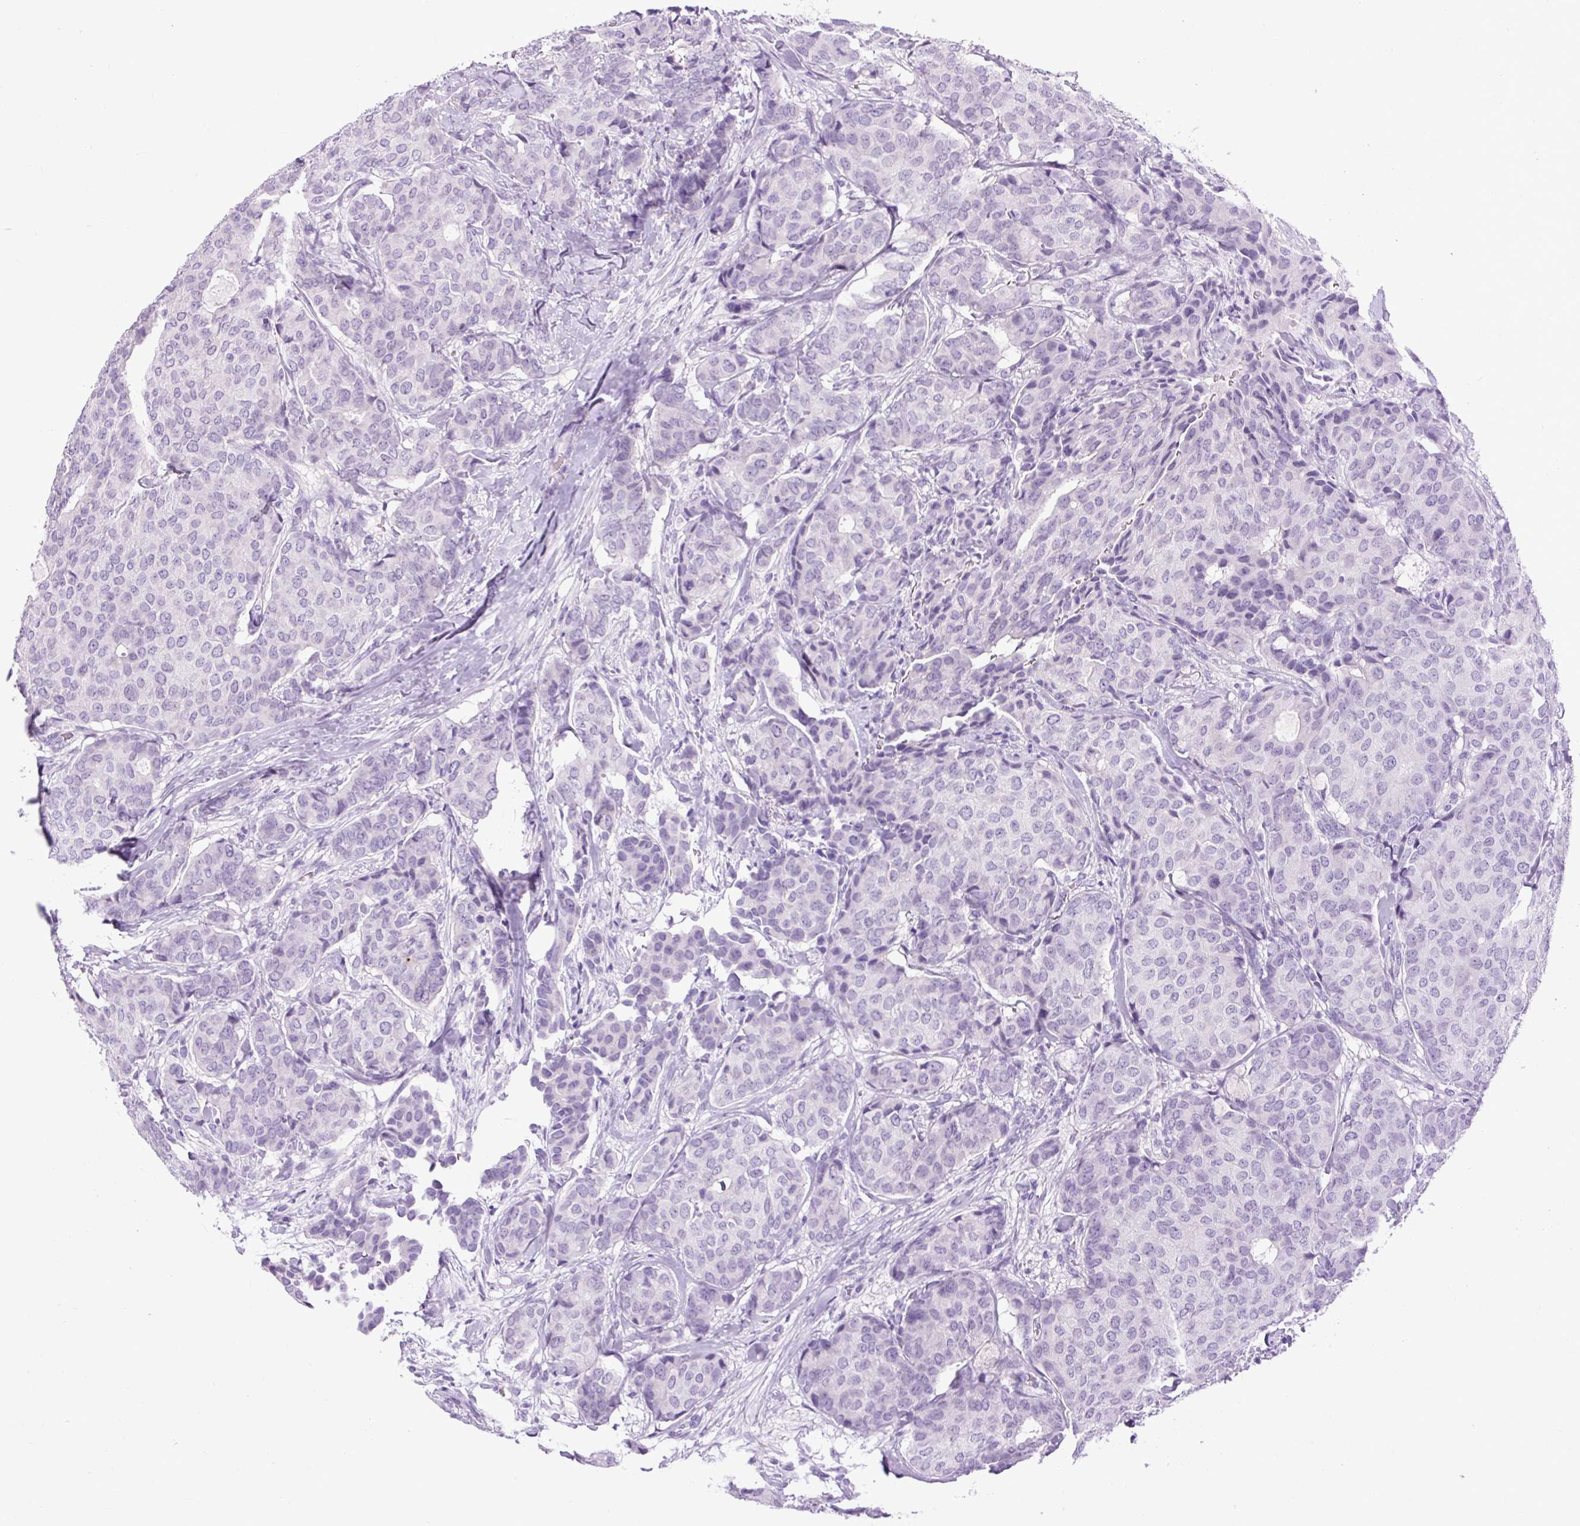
{"staining": {"intensity": "negative", "quantity": "none", "location": "none"}, "tissue": "breast cancer", "cell_type": "Tumor cells", "image_type": "cancer", "snomed": [{"axis": "morphology", "description": "Duct carcinoma"}, {"axis": "topography", "description": "Breast"}], "caption": "Immunohistochemistry of human breast cancer (invasive ductal carcinoma) reveals no expression in tumor cells. The staining is performed using DAB brown chromogen with nuclei counter-stained in using hematoxylin.", "gene": "FABP7", "patient": {"sex": "female", "age": 75}}